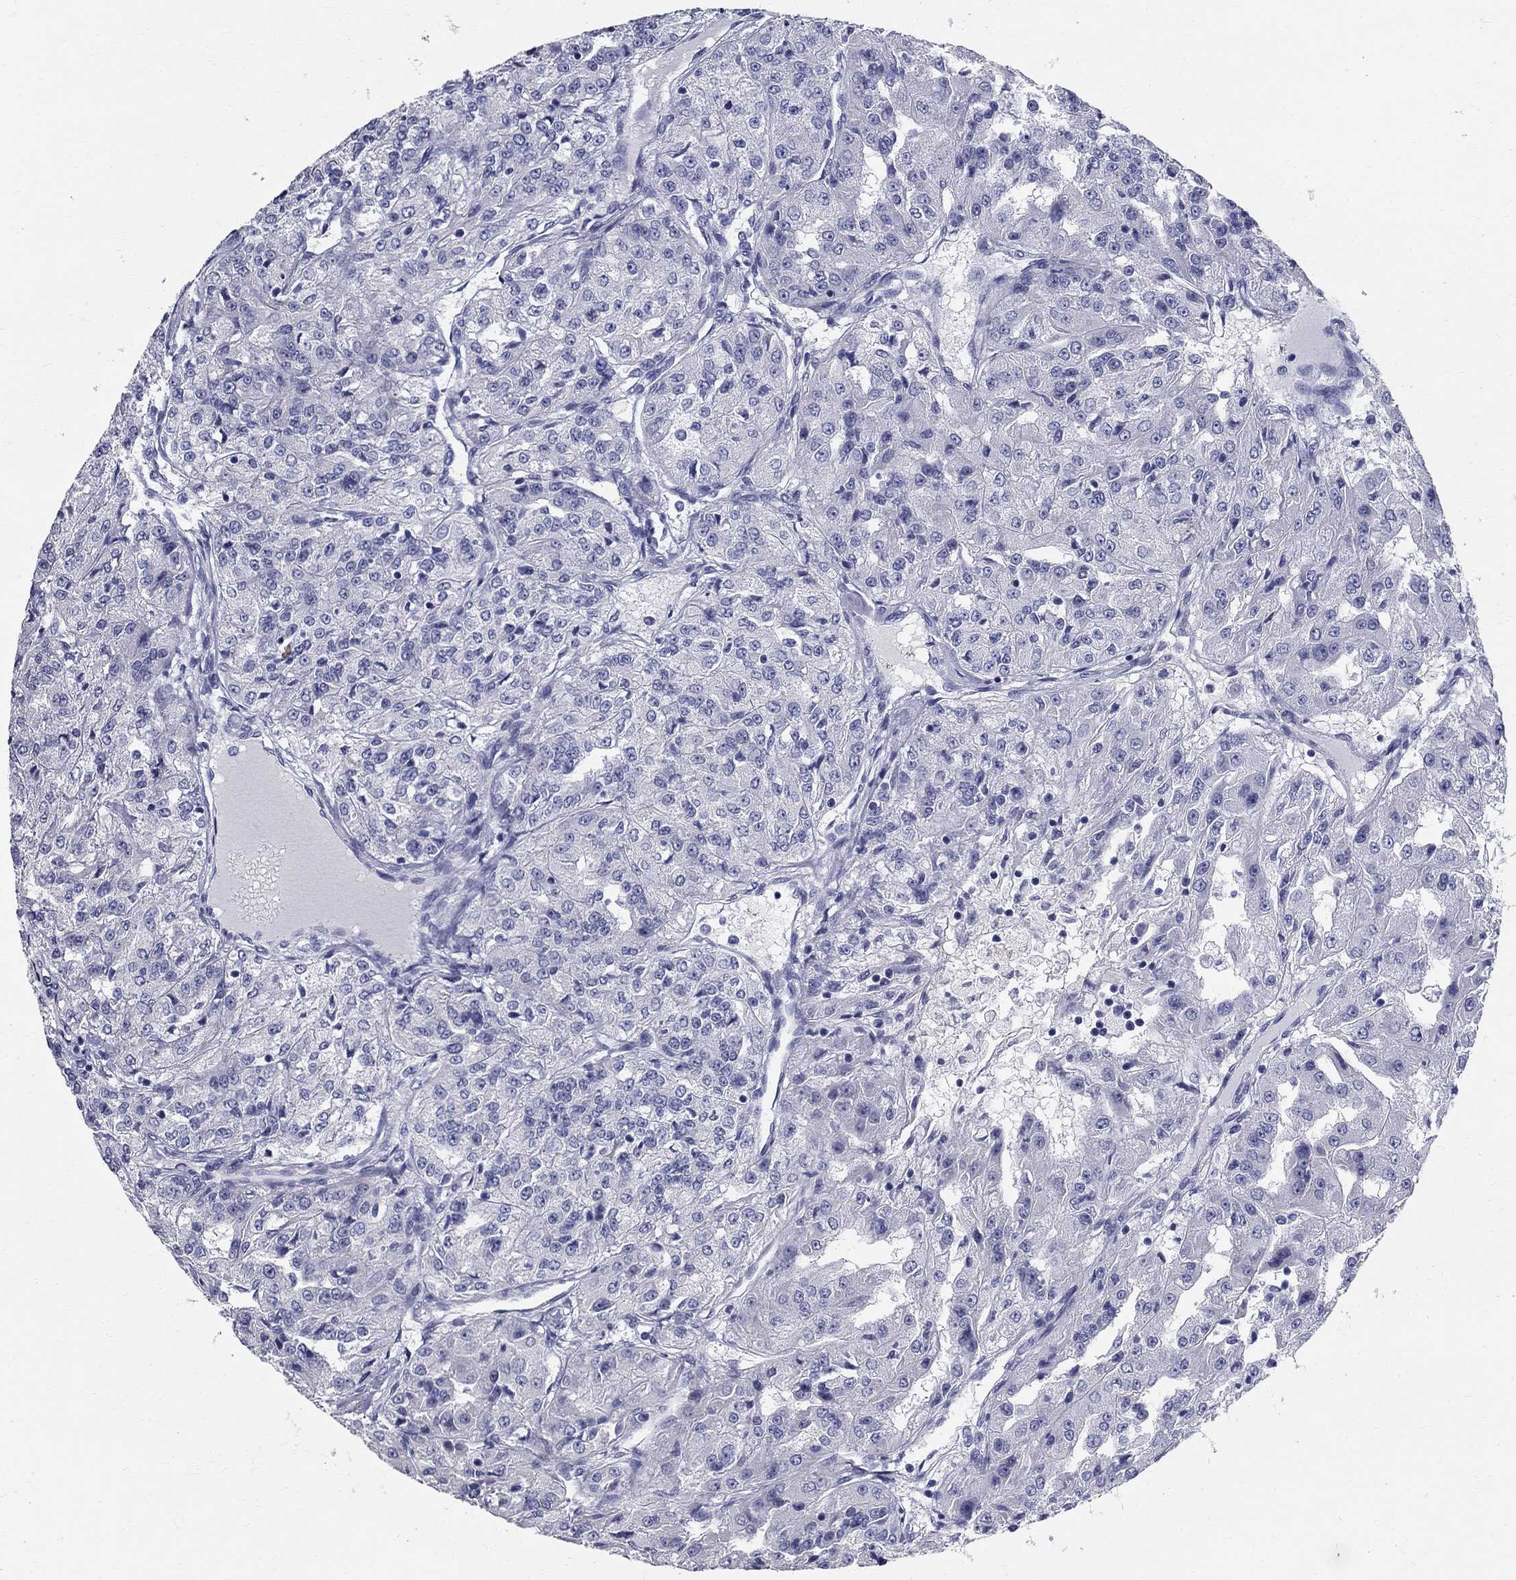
{"staining": {"intensity": "negative", "quantity": "none", "location": "none"}, "tissue": "renal cancer", "cell_type": "Tumor cells", "image_type": "cancer", "snomed": [{"axis": "morphology", "description": "Adenocarcinoma, NOS"}, {"axis": "topography", "description": "Kidney"}], "caption": "A photomicrograph of human renal cancer (adenocarcinoma) is negative for staining in tumor cells.", "gene": "TGM4", "patient": {"sex": "female", "age": 63}}